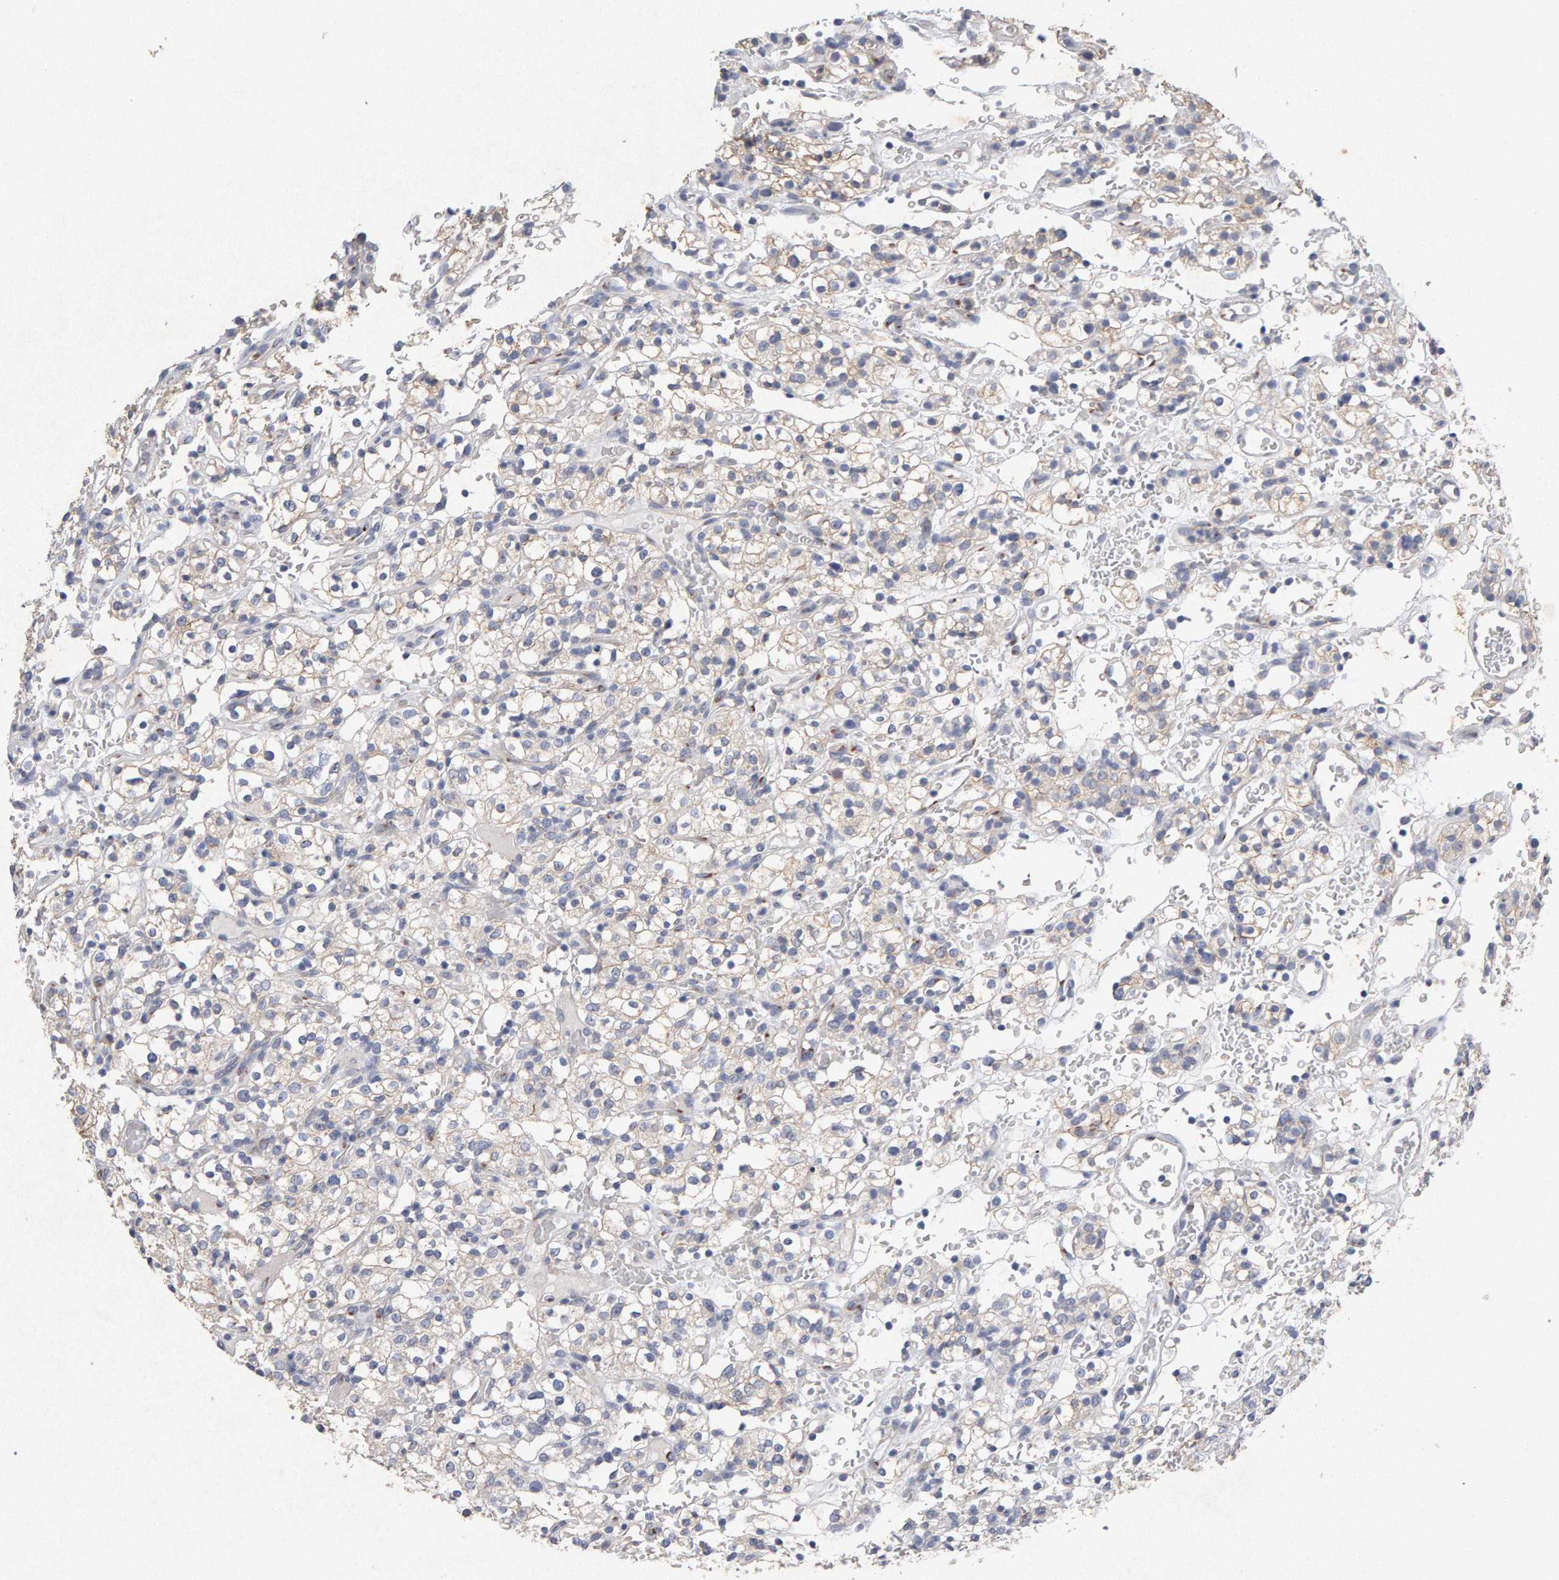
{"staining": {"intensity": "weak", "quantity": "<25%", "location": "cytoplasmic/membranous"}, "tissue": "renal cancer", "cell_type": "Tumor cells", "image_type": "cancer", "snomed": [{"axis": "morphology", "description": "Normal tissue, NOS"}, {"axis": "morphology", "description": "Adenocarcinoma, NOS"}, {"axis": "topography", "description": "Kidney"}], "caption": "Tumor cells show no significant positivity in renal adenocarcinoma.", "gene": "PTPRM", "patient": {"sex": "female", "age": 72}}